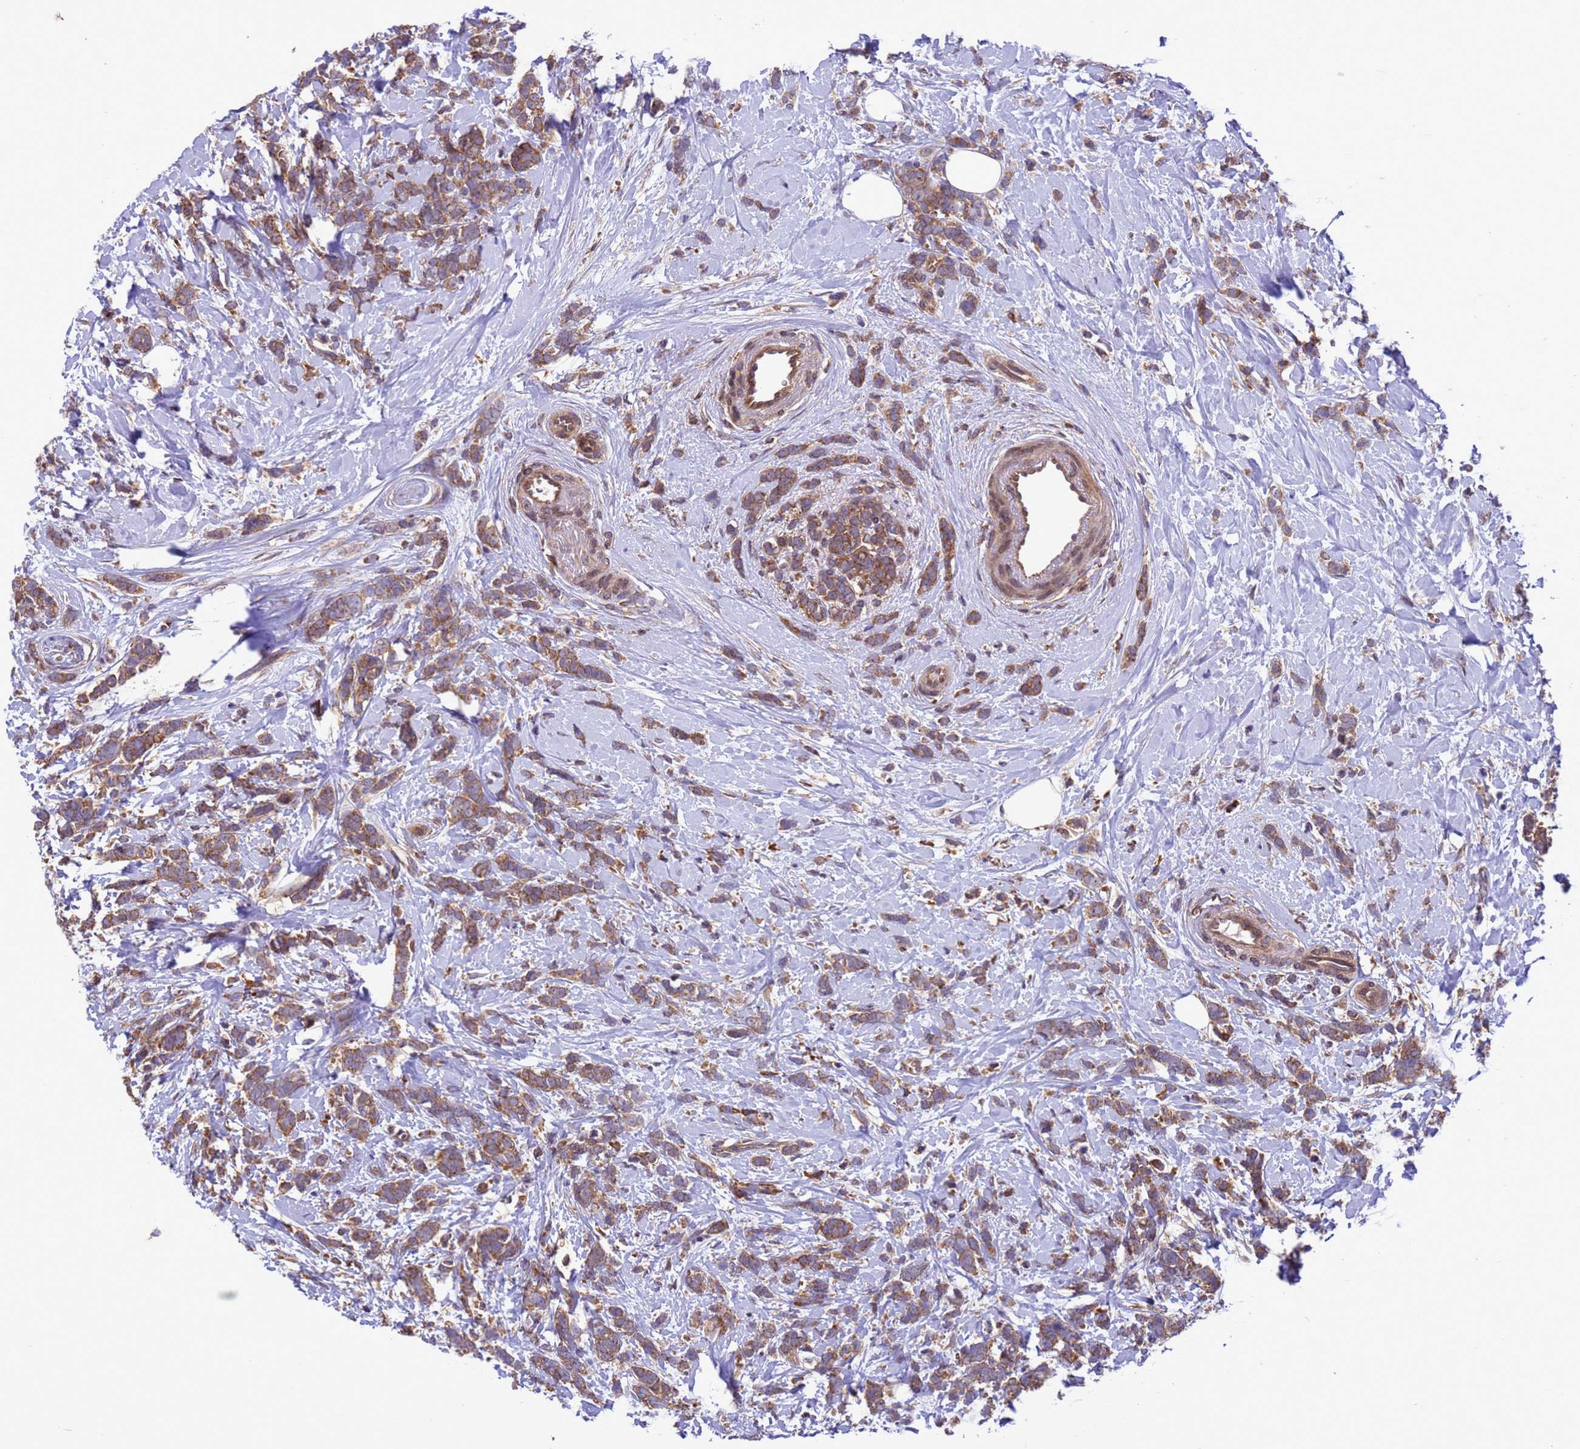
{"staining": {"intensity": "moderate", "quantity": ">75%", "location": "cytoplasmic/membranous"}, "tissue": "breast cancer", "cell_type": "Tumor cells", "image_type": "cancer", "snomed": [{"axis": "morphology", "description": "Lobular carcinoma"}, {"axis": "topography", "description": "Breast"}], "caption": "High-power microscopy captured an immunohistochemistry image of breast cancer (lobular carcinoma), revealing moderate cytoplasmic/membranous expression in about >75% of tumor cells. (Brightfield microscopy of DAB IHC at high magnification).", "gene": "ARHGAP12", "patient": {"sex": "female", "age": 58}}